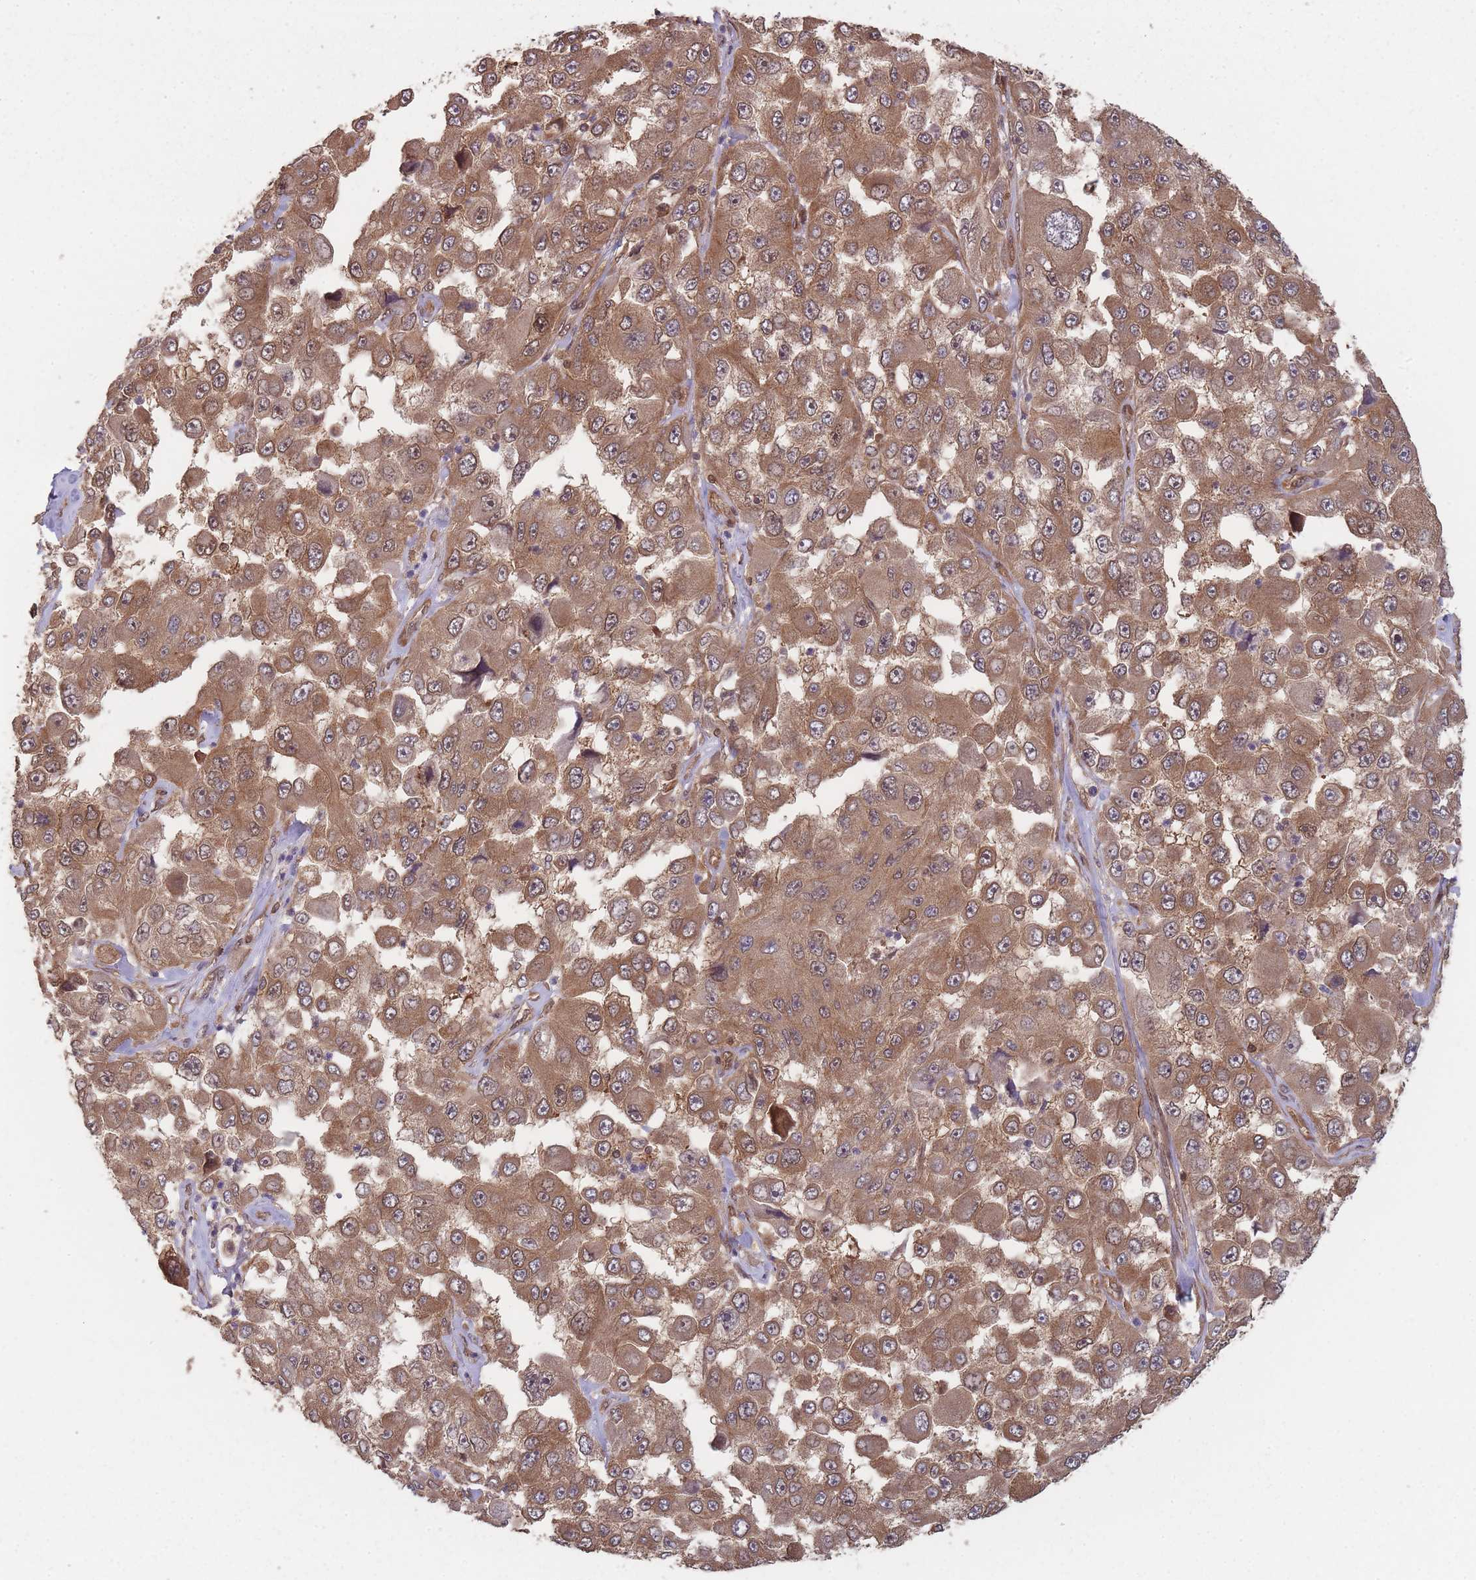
{"staining": {"intensity": "moderate", "quantity": ">75%", "location": "cytoplasmic/membranous"}, "tissue": "melanoma", "cell_type": "Tumor cells", "image_type": "cancer", "snomed": [{"axis": "morphology", "description": "Malignant melanoma, Metastatic site"}, {"axis": "topography", "description": "Lymph node"}], "caption": "The micrograph shows a brown stain indicating the presence of a protein in the cytoplasmic/membranous of tumor cells in melanoma. (brown staining indicates protein expression, while blue staining denotes nuclei).", "gene": "PPP6R3", "patient": {"sex": "male", "age": 62}}